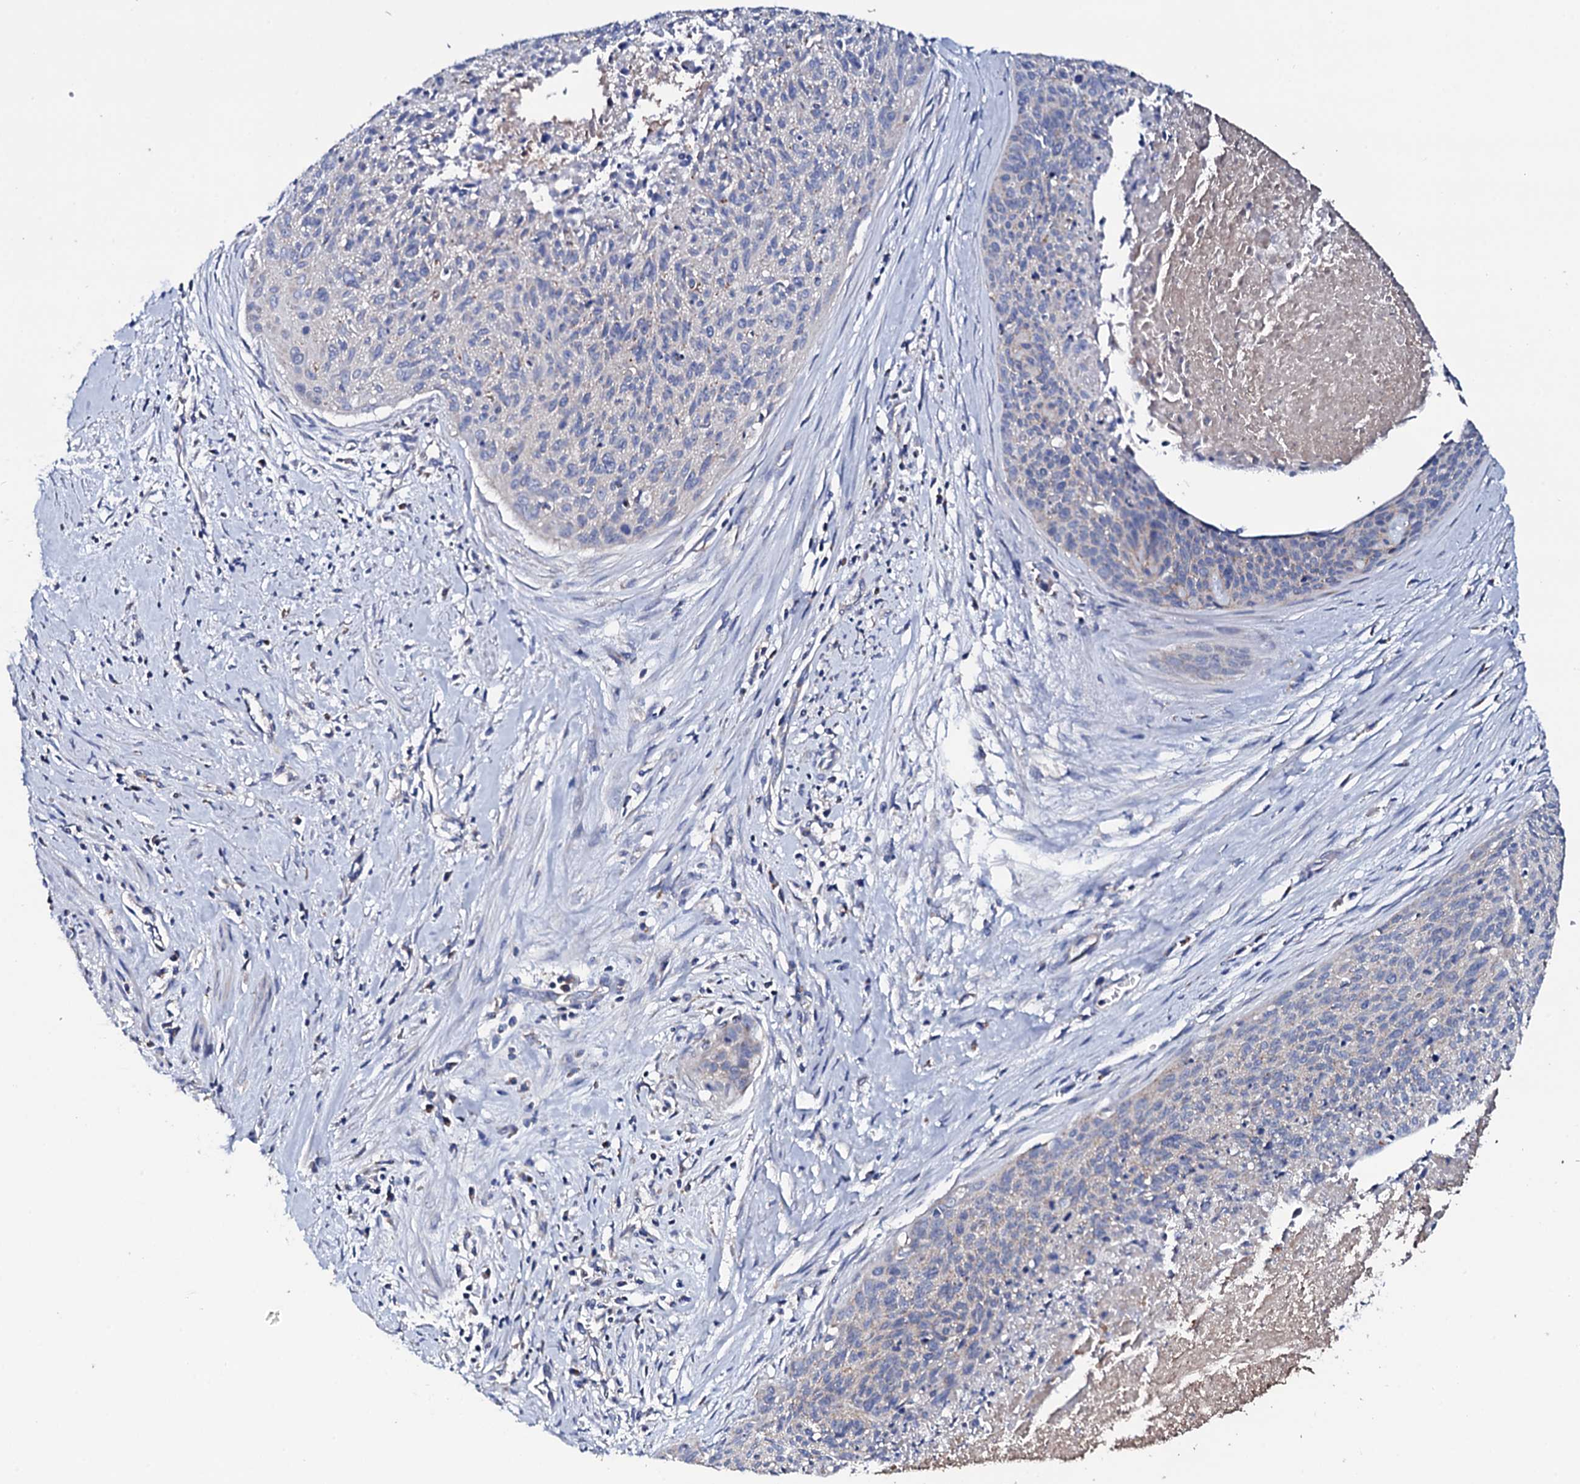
{"staining": {"intensity": "weak", "quantity": "<25%", "location": "cytoplasmic/membranous"}, "tissue": "cervical cancer", "cell_type": "Tumor cells", "image_type": "cancer", "snomed": [{"axis": "morphology", "description": "Squamous cell carcinoma, NOS"}, {"axis": "topography", "description": "Cervix"}], "caption": "DAB (3,3'-diaminobenzidine) immunohistochemical staining of human squamous cell carcinoma (cervical) exhibits no significant expression in tumor cells. The staining is performed using DAB (3,3'-diaminobenzidine) brown chromogen with nuclei counter-stained in using hematoxylin.", "gene": "TCAF2", "patient": {"sex": "female", "age": 55}}